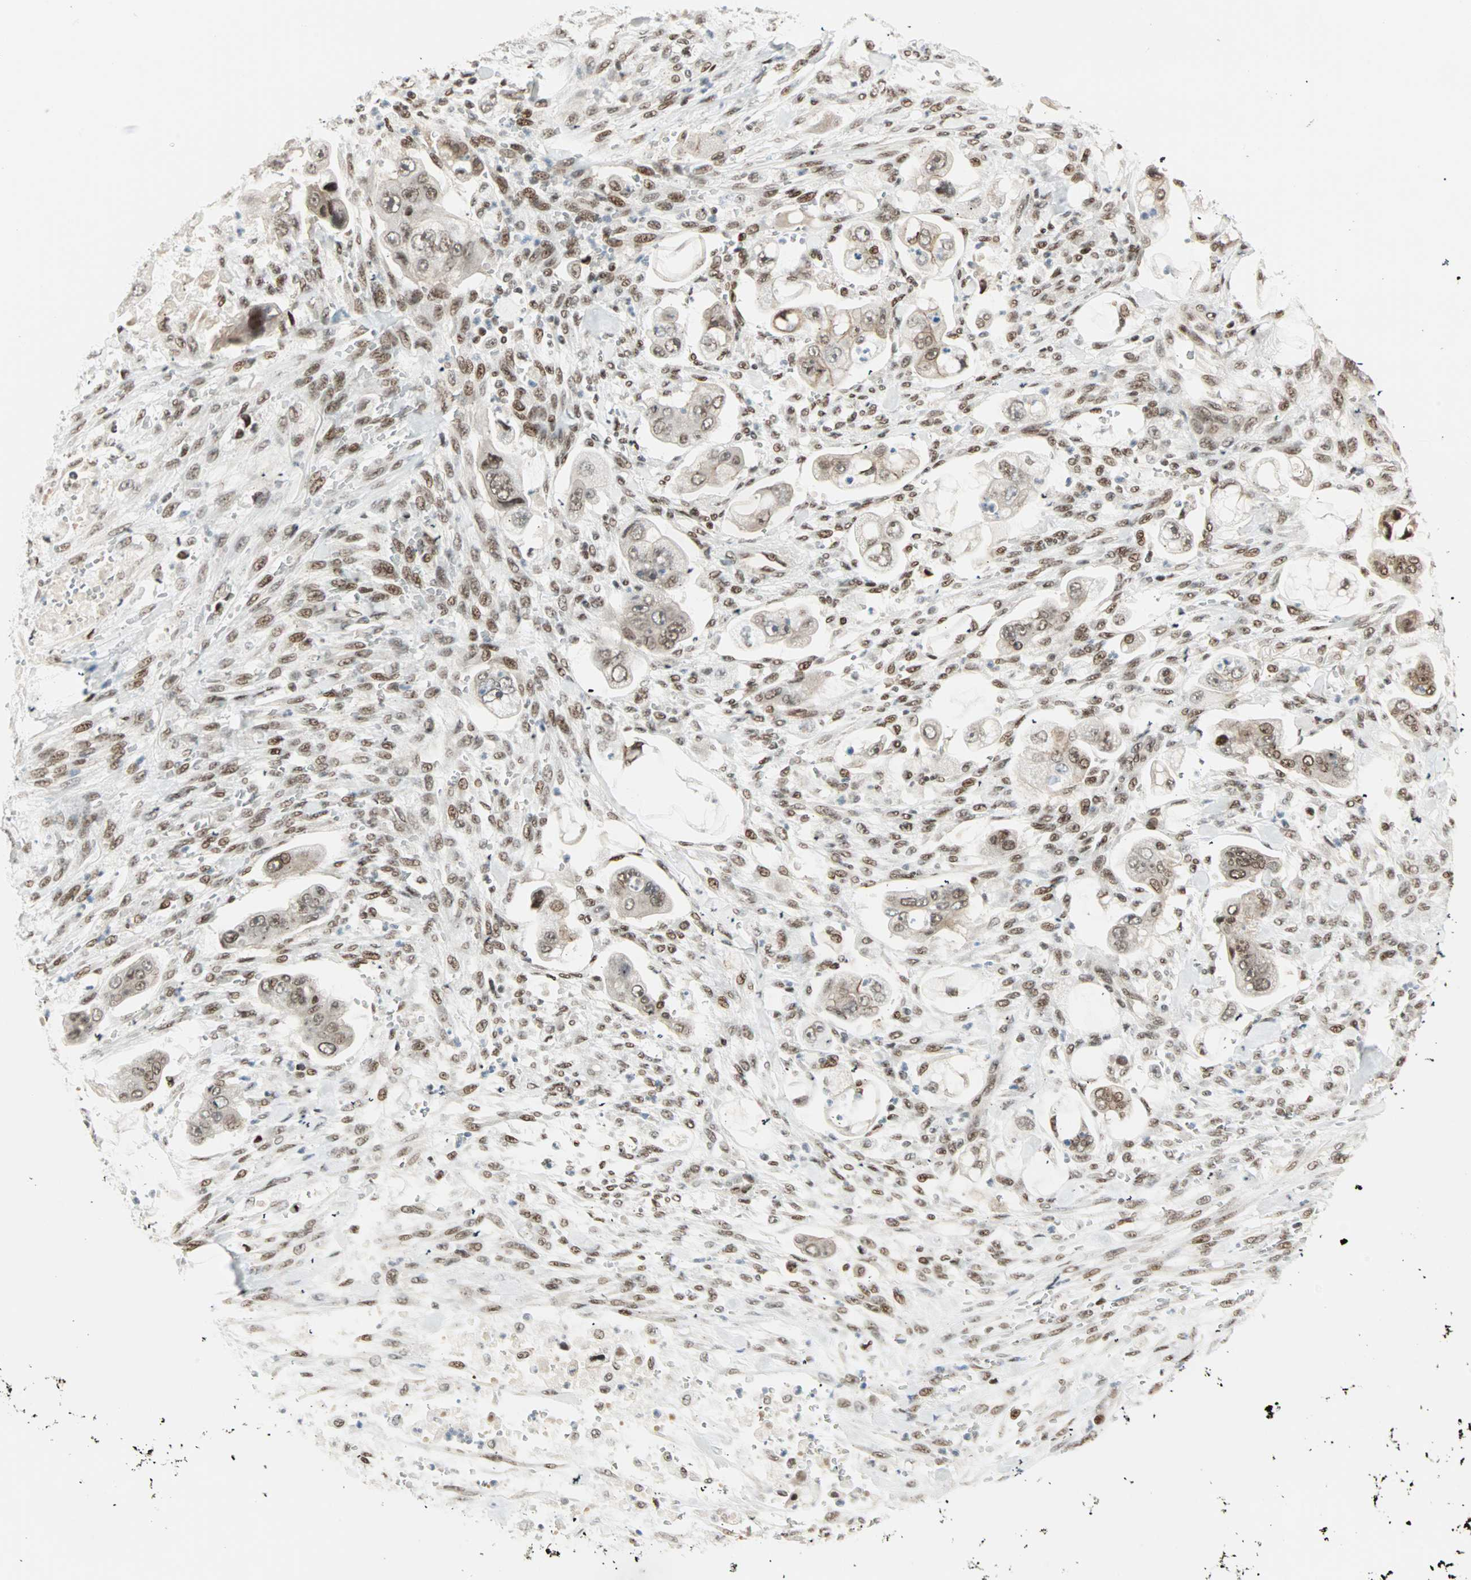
{"staining": {"intensity": "moderate", "quantity": ">75%", "location": "nuclear"}, "tissue": "stomach cancer", "cell_type": "Tumor cells", "image_type": "cancer", "snomed": [{"axis": "morphology", "description": "Adenocarcinoma, NOS"}, {"axis": "topography", "description": "Stomach"}], "caption": "High-magnification brightfield microscopy of adenocarcinoma (stomach) stained with DAB (brown) and counterstained with hematoxylin (blue). tumor cells exhibit moderate nuclear positivity is appreciated in about>75% of cells. The protein is shown in brown color, while the nuclei are stained blue.", "gene": "BLM", "patient": {"sex": "male", "age": 62}}